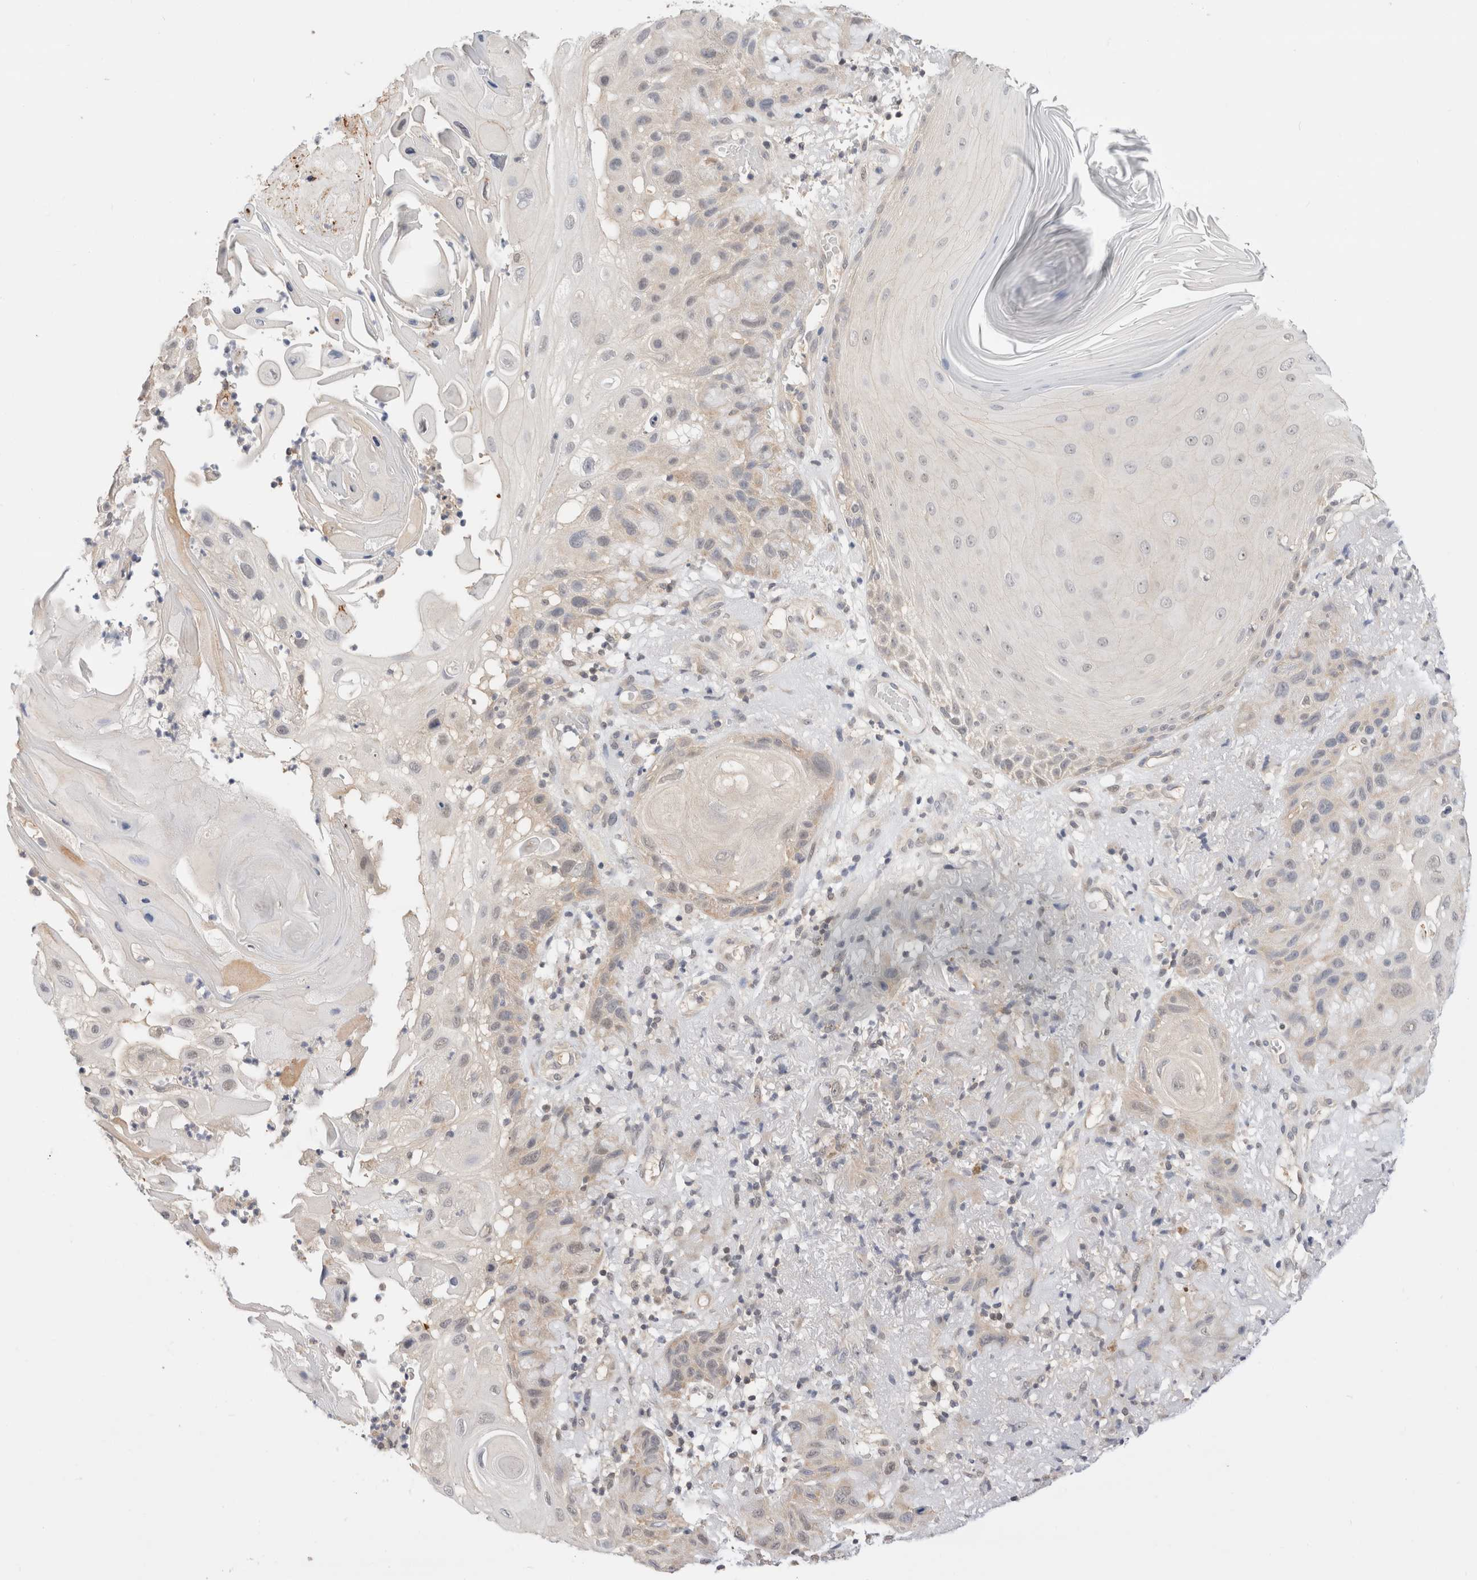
{"staining": {"intensity": "weak", "quantity": "<25%", "location": "cytoplasmic/membranous"}, "tissue": "skin cancer", "cell_type": "Tumor cells", "image_type": "cancer", "snomed": [{"axis": "morphology", "description": "Normal tissue, NOS"}, {"axis": "morphology", "description": "Squamous cell carcinoma, NOS"}, {"axis": "topography", "description": "Skin"}], "caption": "Tumor cells are negative for brown protein staining in skin squamous cell carcinoma.", "gene": "C17orf97", "patient": {"sex": "female", "age": 96}}